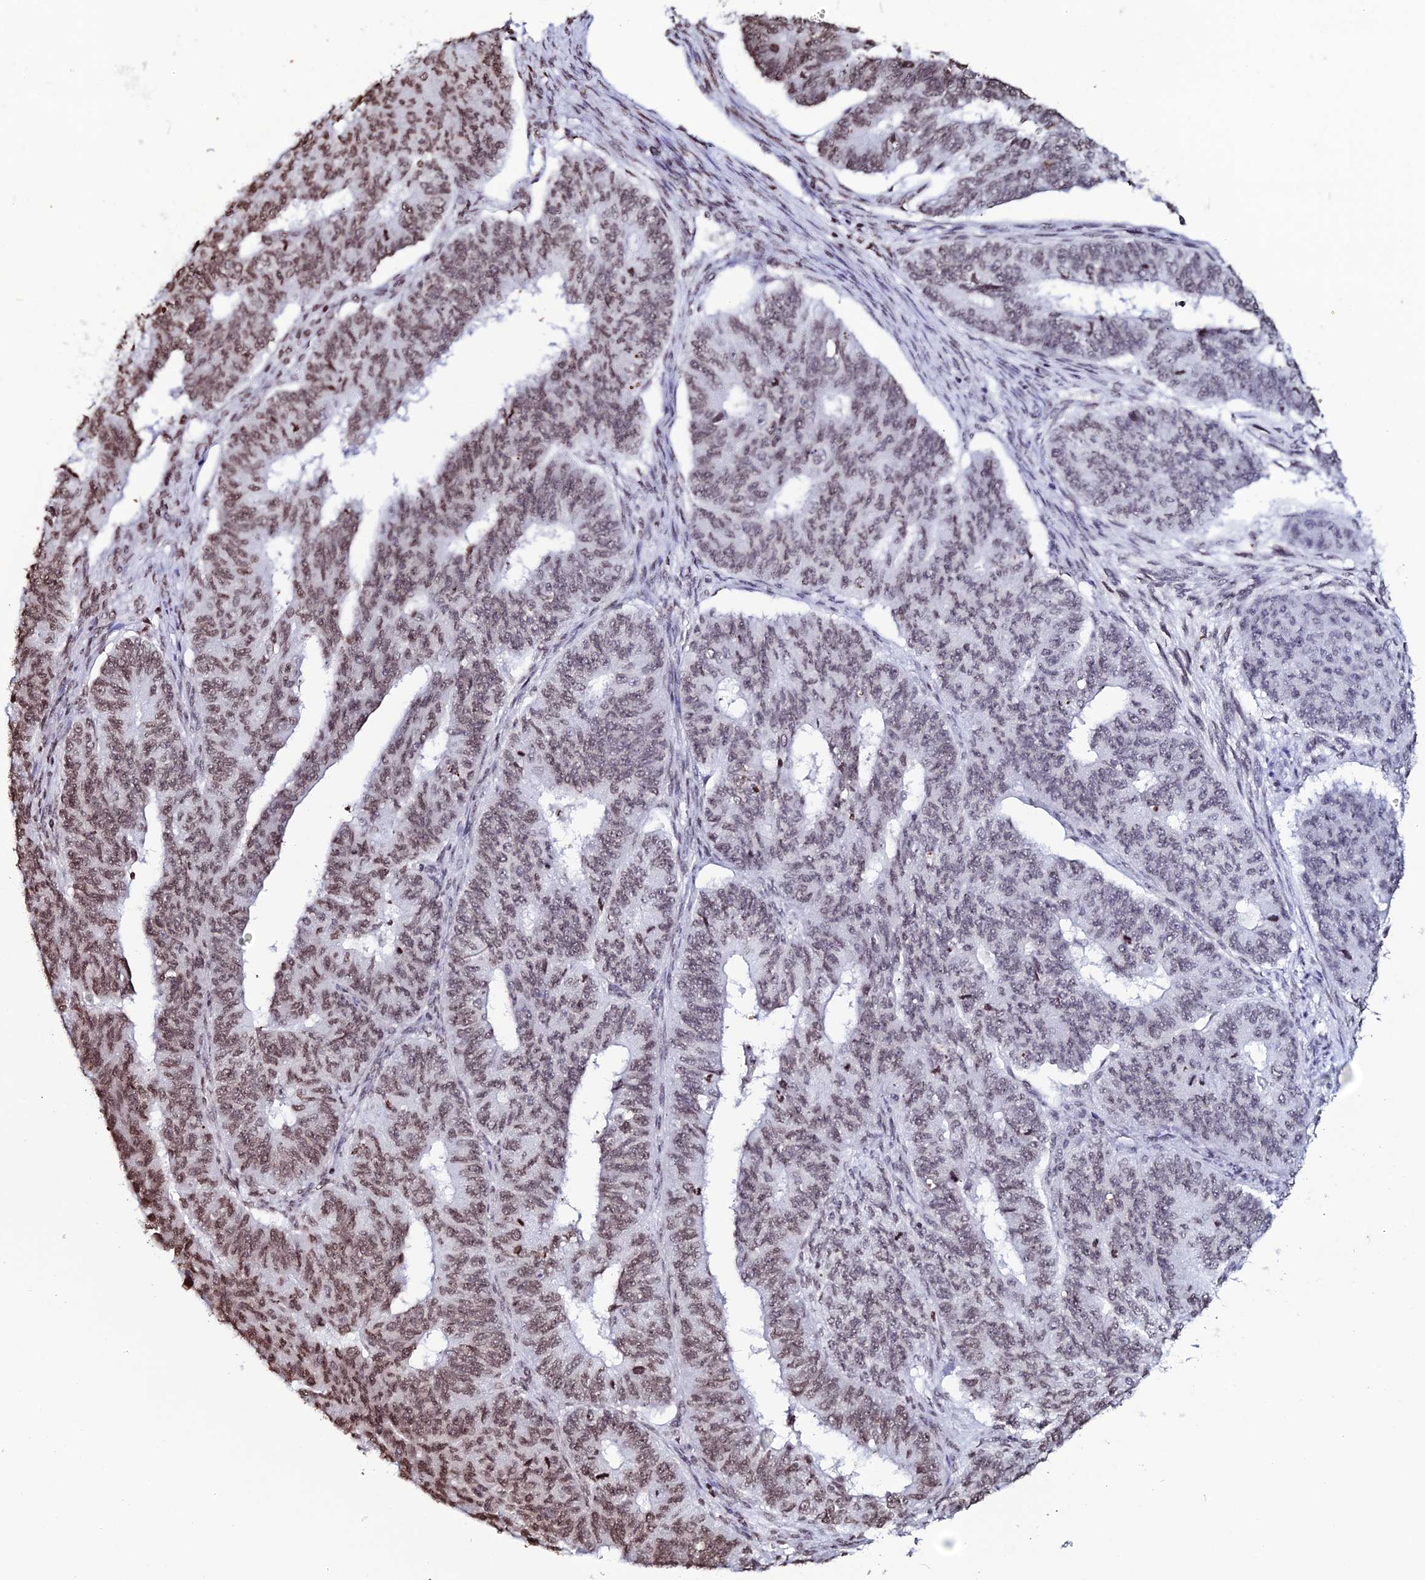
{"staining": {"intensity": "moderate", "quantity": ">75%", "location": "nuclear"}, "tissue": "endometrial cancer", "cell_type": "Tumor cells", "image_type": "cancer", "snomed": [{"axis": "morphology", "description": "Adenocarcinoma, NOS"}, {"axis": "topography", "description": "Endometrium"}], "caption": "Human endometrial cancer (adenocarcinoma) stained with a brown dye demonstrates moderate nuclear positive positivity in approximately >75% of tumor cells.", "gene": "MACROH2A2", "patient": {"sex": "female", "age": 32}}